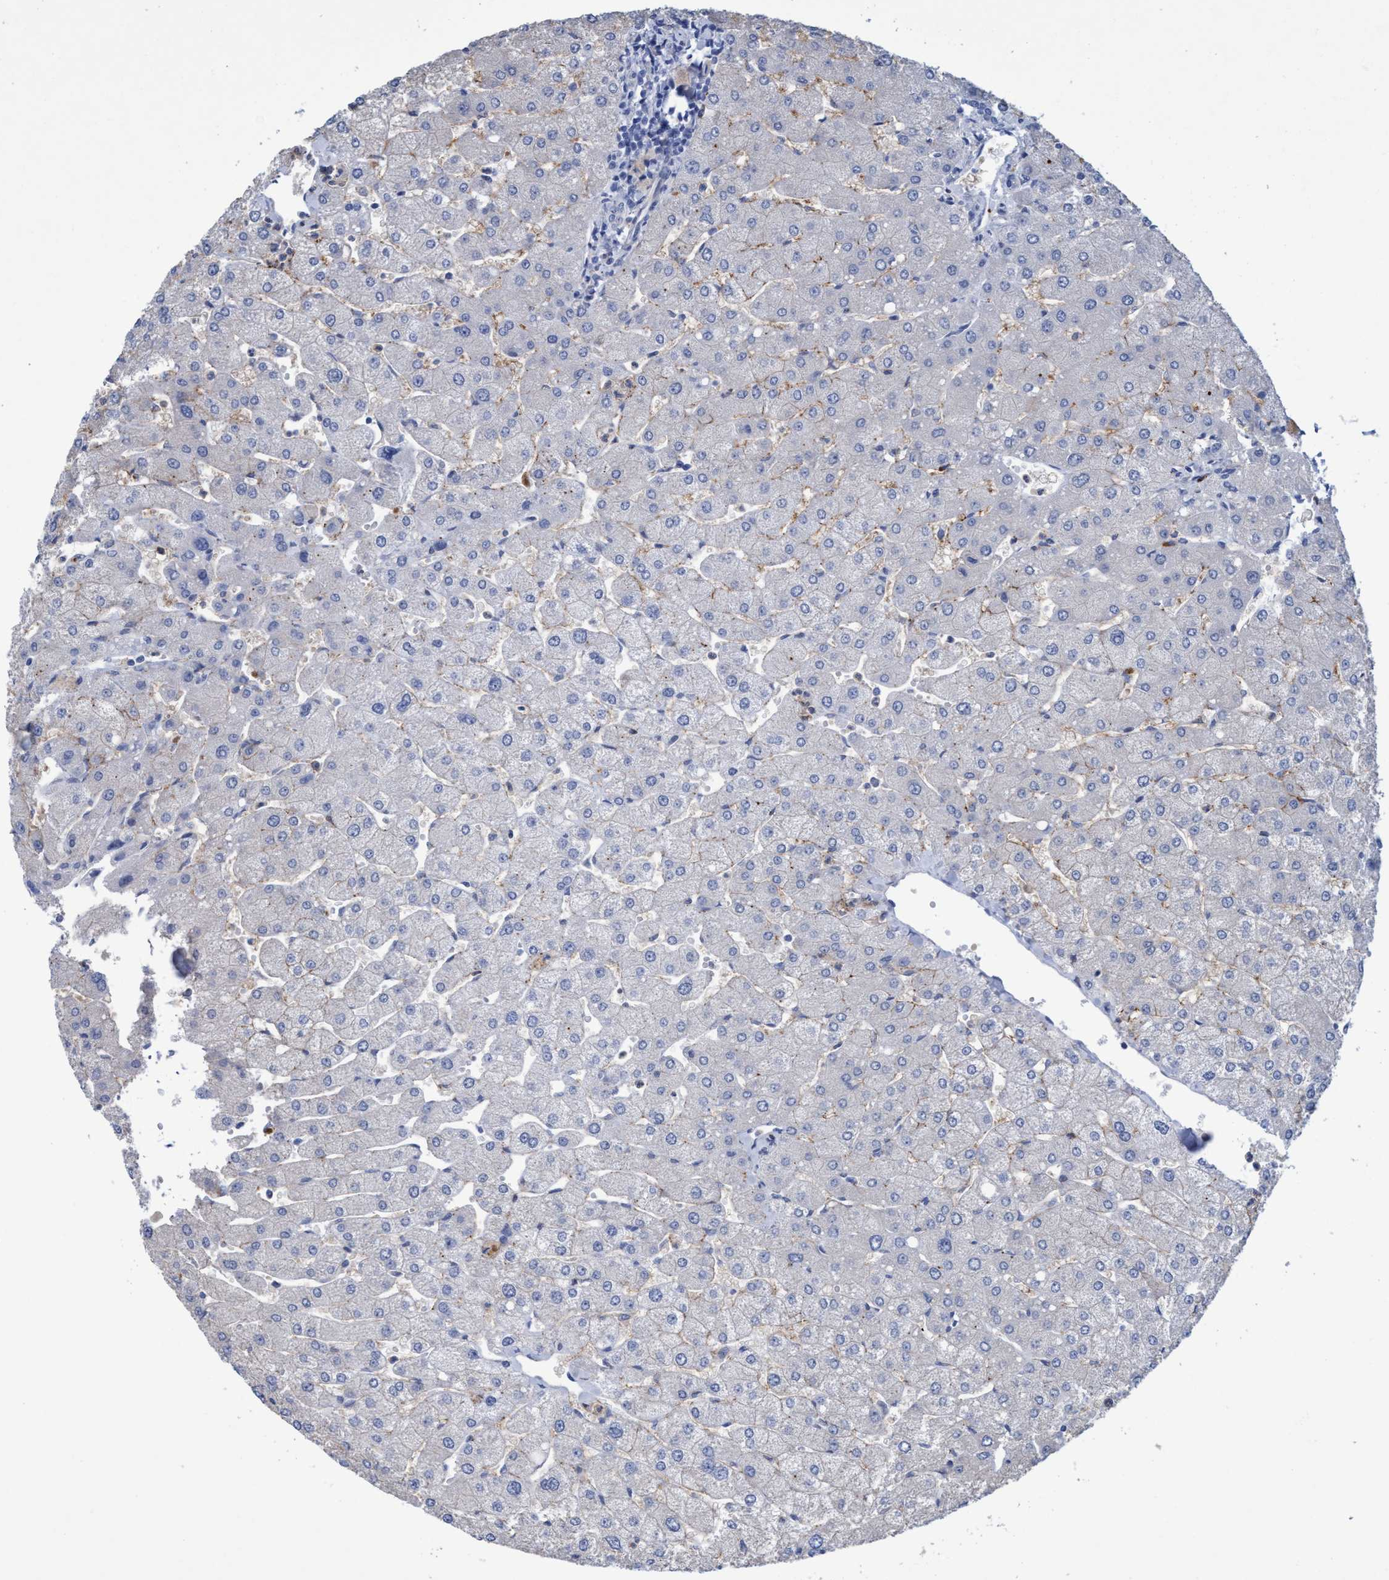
{"staining": {"intensity": "negative", "quantity": "none", "location": "none"}, "tissue": "liver", "cell_type": "Cholangiocytes", "image_type": "normal", "snomed": [{"axis": "morphology", "description": "Normal tissue, NOS"}, {"axis": "topography", "description": "Liver"}], "caption": "Immunohistochemistry photomicrograph of unremarkable liver: human liver stained with DAB exhibits no significant protein positivity in cholangiocytes. Brightfield microscopy of immunohistochemistry (IHC) stained with DAB (brown) and hematoxylin (blue), captured at high magnification.", "gene": "SLC43A2", "patient": {"sex": "male", "age": 55}}